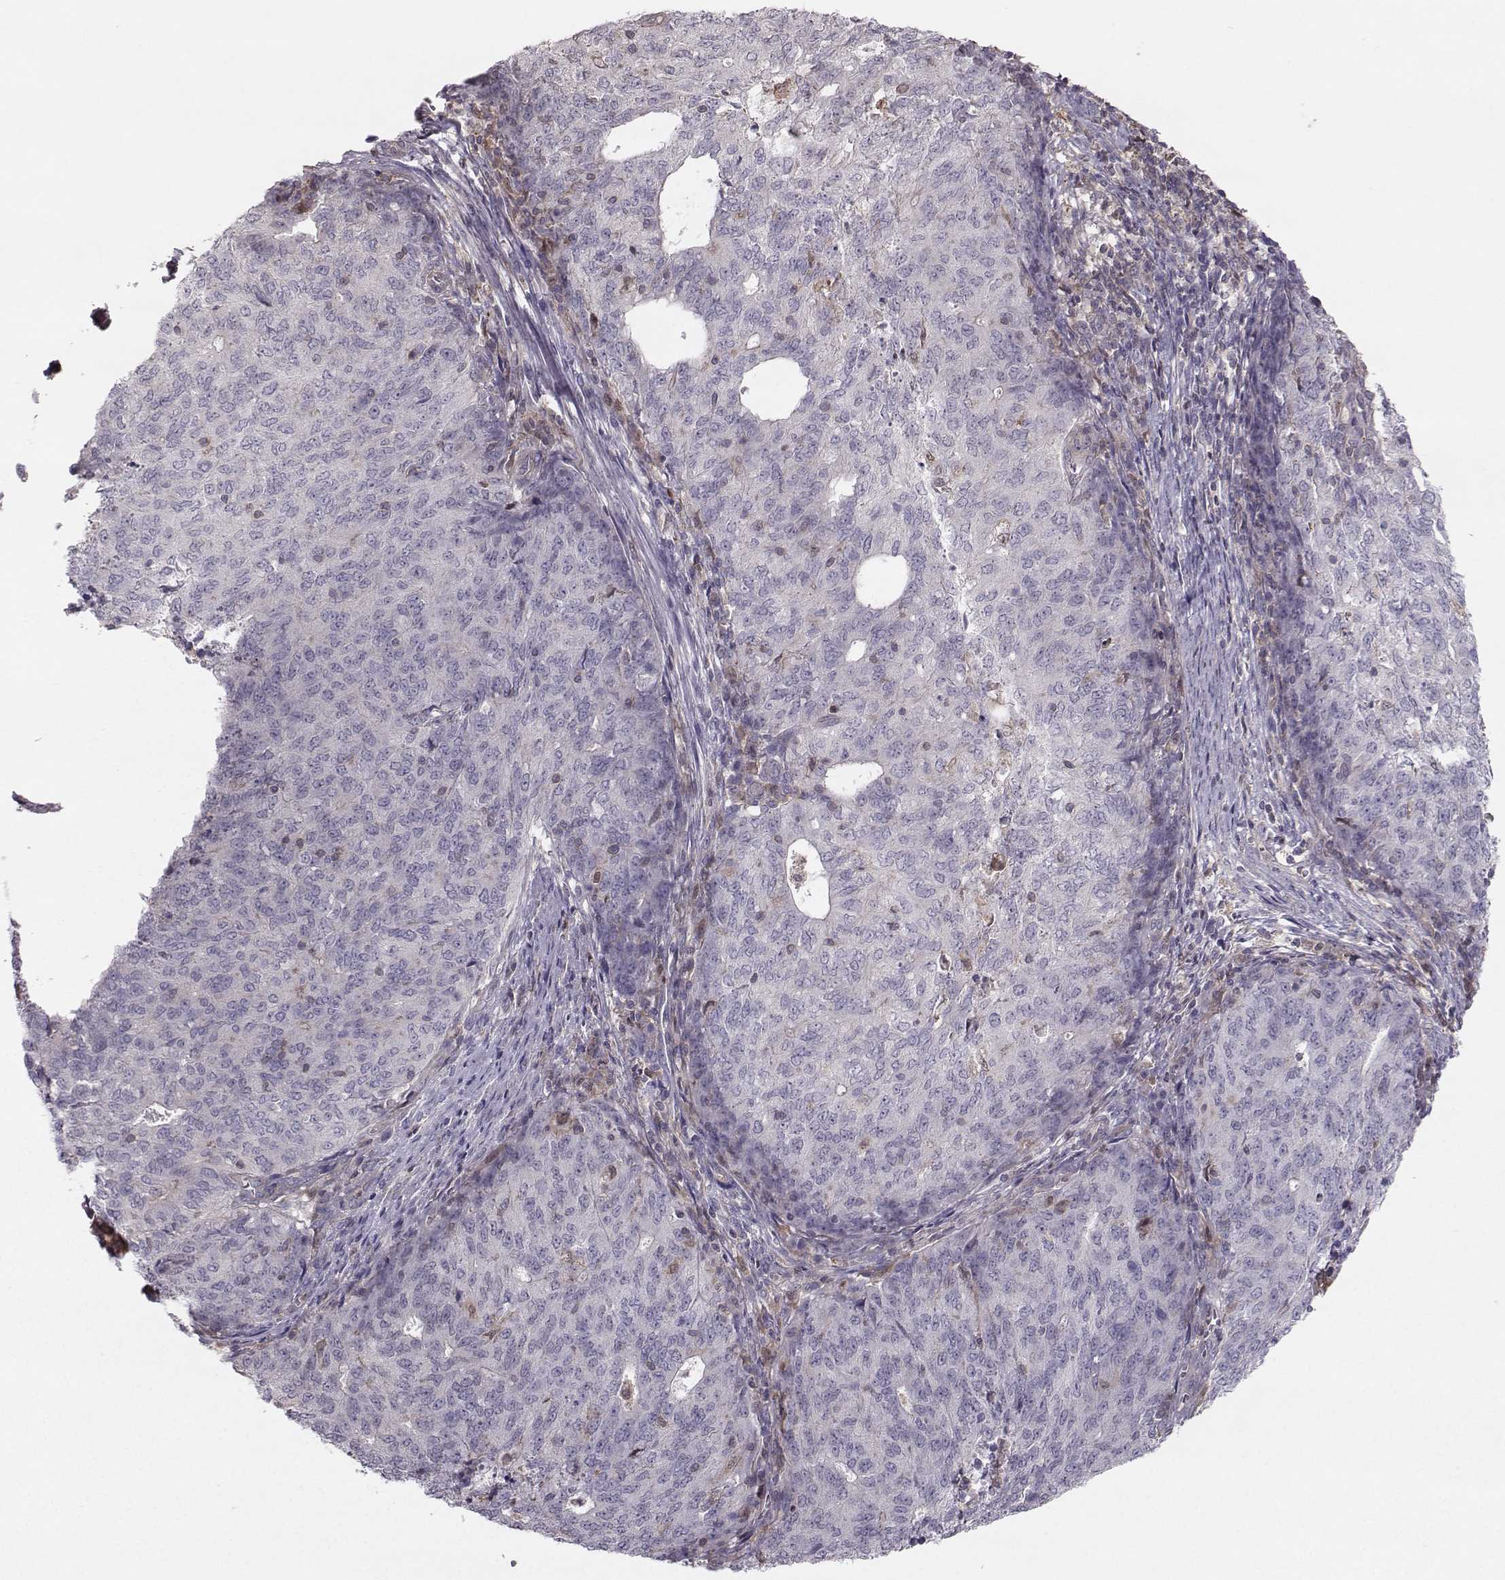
{"staining": {"intensity": "negative", "quantity": "none", "location": "none"}, "tissue": "endometrial cancer", "cell_type": "Tumor cells", "image_type": "cancer", "snomed": [{"axis": "morphology", "description": "Adenocarcinoma, NOS"}, {"axis": "topography", "description": "Endometrium"}], "caption": "DAB immunohistochemical staining of endometrial adenocarcinoma demonstrates no significant positivity in tumor cells.", "gene": "ASB16", "patient": {"sex": "female", "age": 82}}